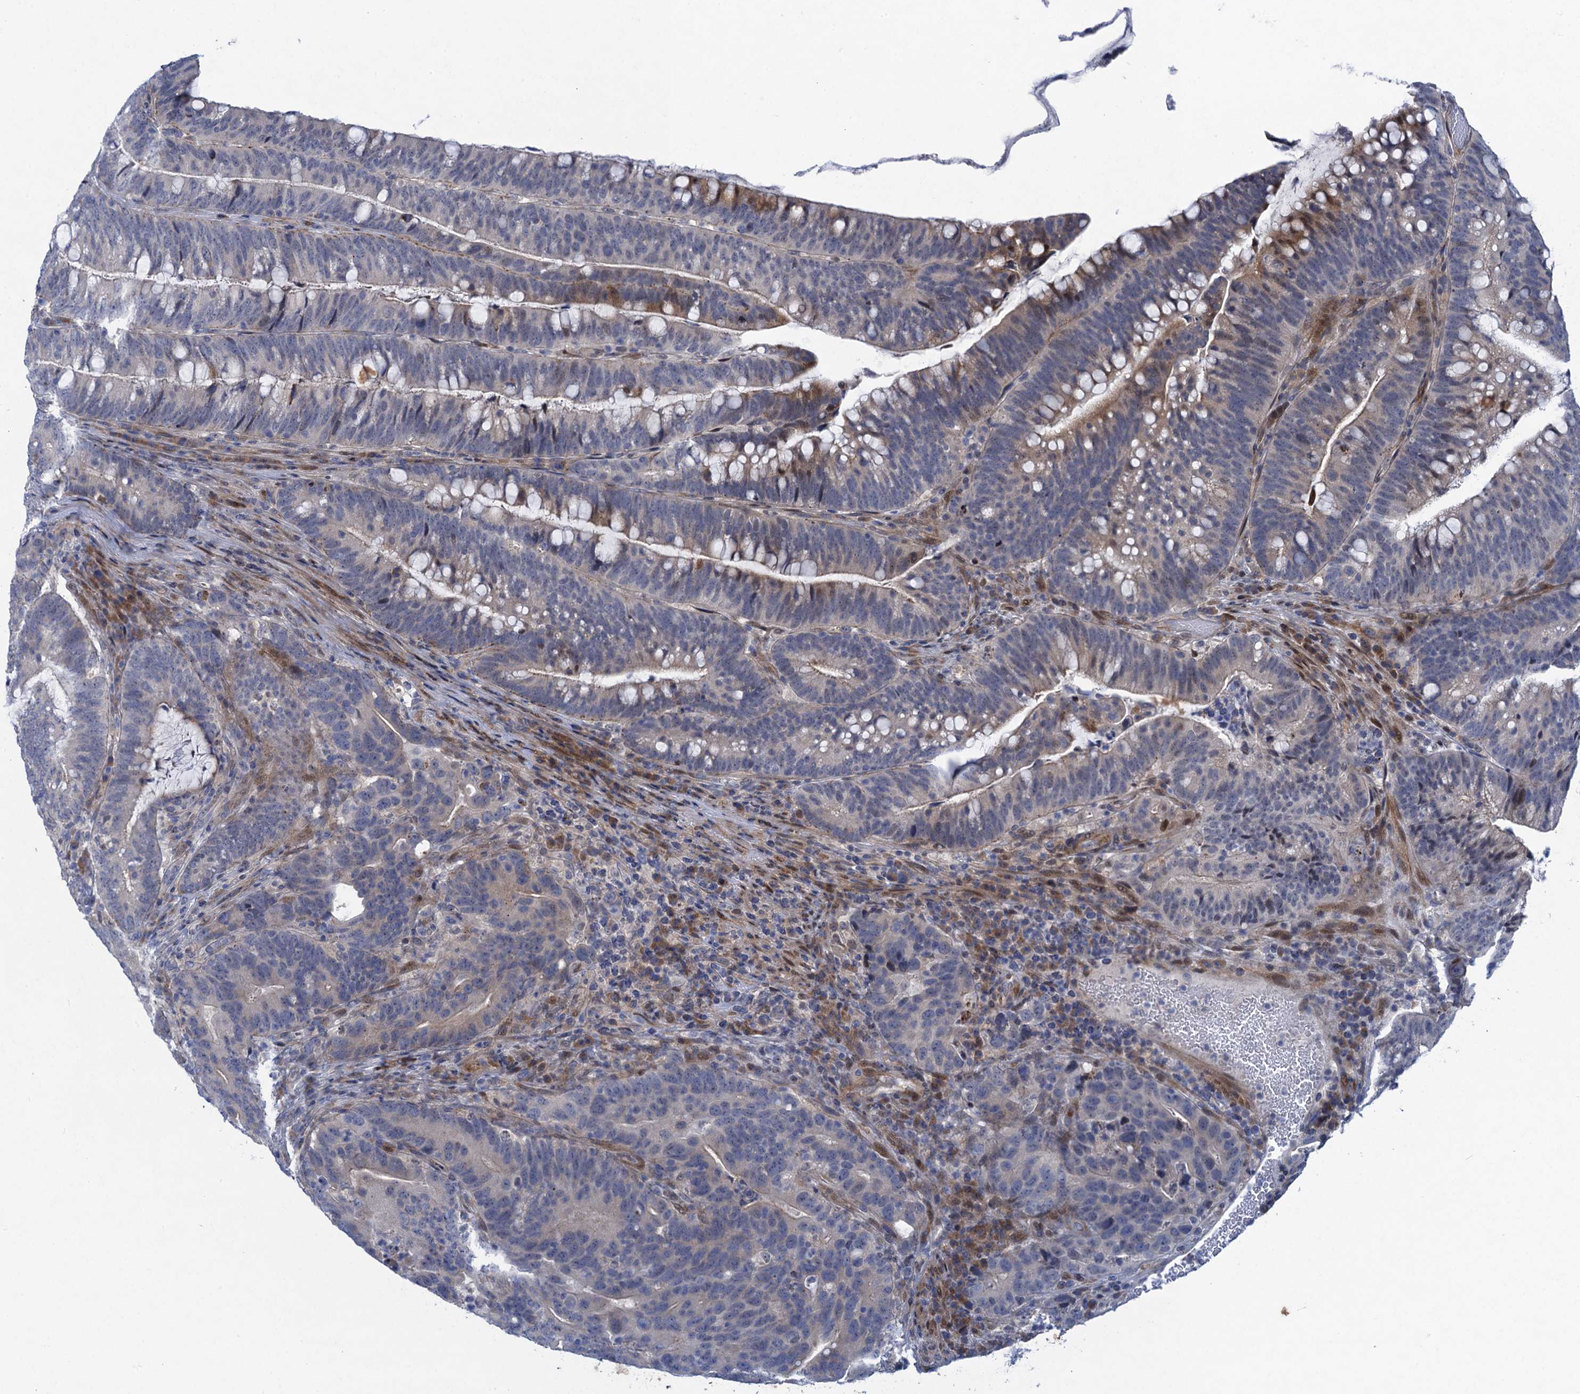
{"staining": {"intensity": "weak", "quantity": "<25%", "location": "cytoplasmic/membranous"}, "tissue": "colorectal cancer", "cell_type": "Tumor cells", "image_type": "cancer", "snomed": [{"axis": "morphology", "description": "Adenocarcinoma, NOS"}, {"axis": "topography", "description": "Colon"}], "caption": "This is a image of IHC staining of colorectal cancer (adenocarcinoma), which shows no expression in tumor cells. The staining is performed using DAB brown chromogen with nuclei counter-stained in using hematoxylin.", "gene": "QPCTL", "patient": {"sex": "female", "age": 66}}